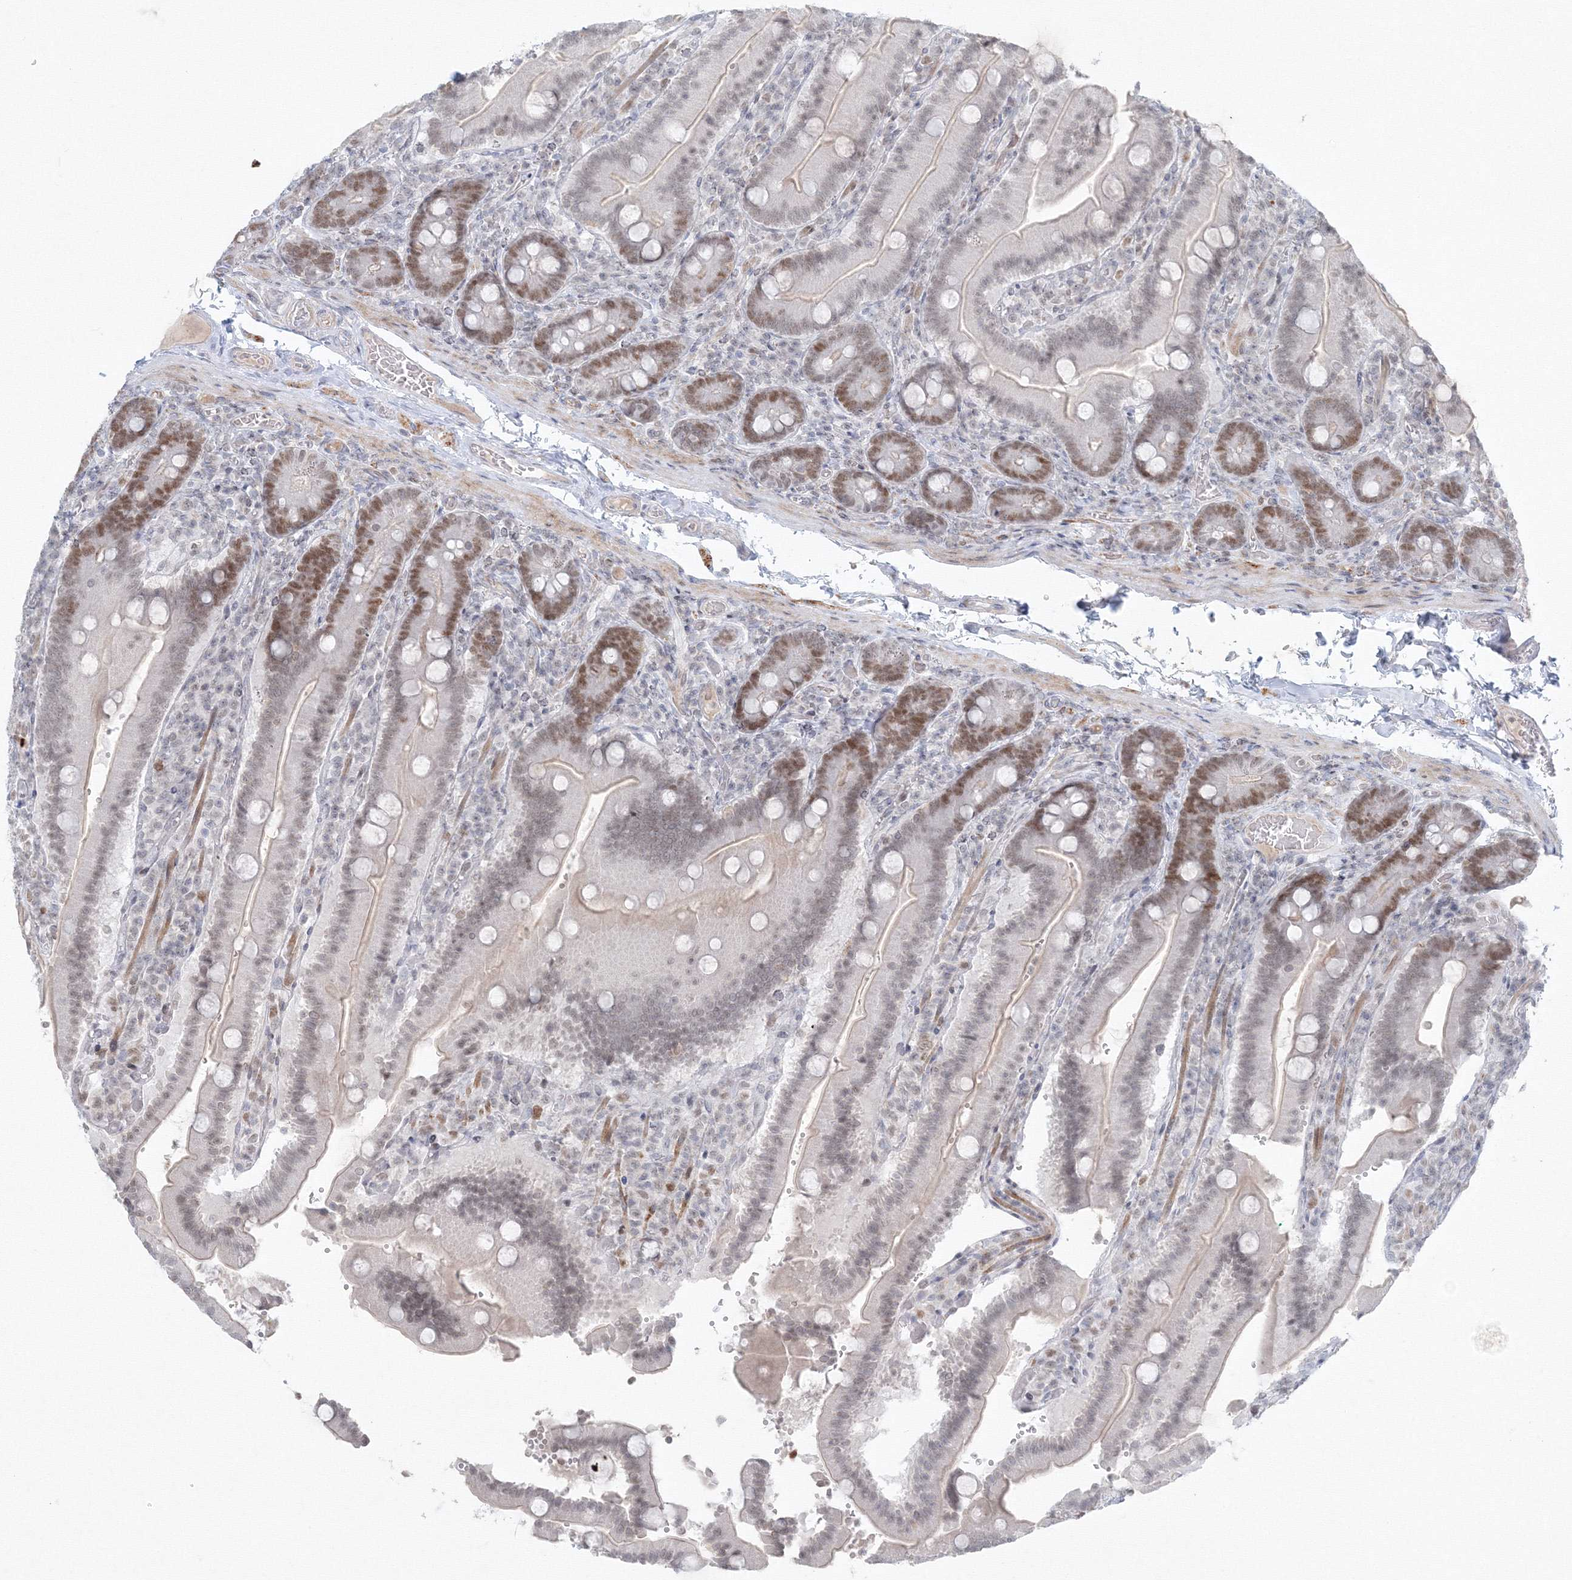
{"staining": {"intensity": "moderate", "quantity": "25%-75%", "location": "nuclear"}, "tissue": "duodenum", "cell_type": "Glandular cells", "image_type": "normal", "snomed": [{"axis": "morphology", "description": "Normal tissue, NOS"}, {"axis": "topography", "description": "Duodenum"}], "caption": "Moderate nuclear positivity is present in approximately 25%-75% of glandular cells in normal duodenum.", "gene": "KIF4A", "patient": {"sex": "female", "age": 62}}